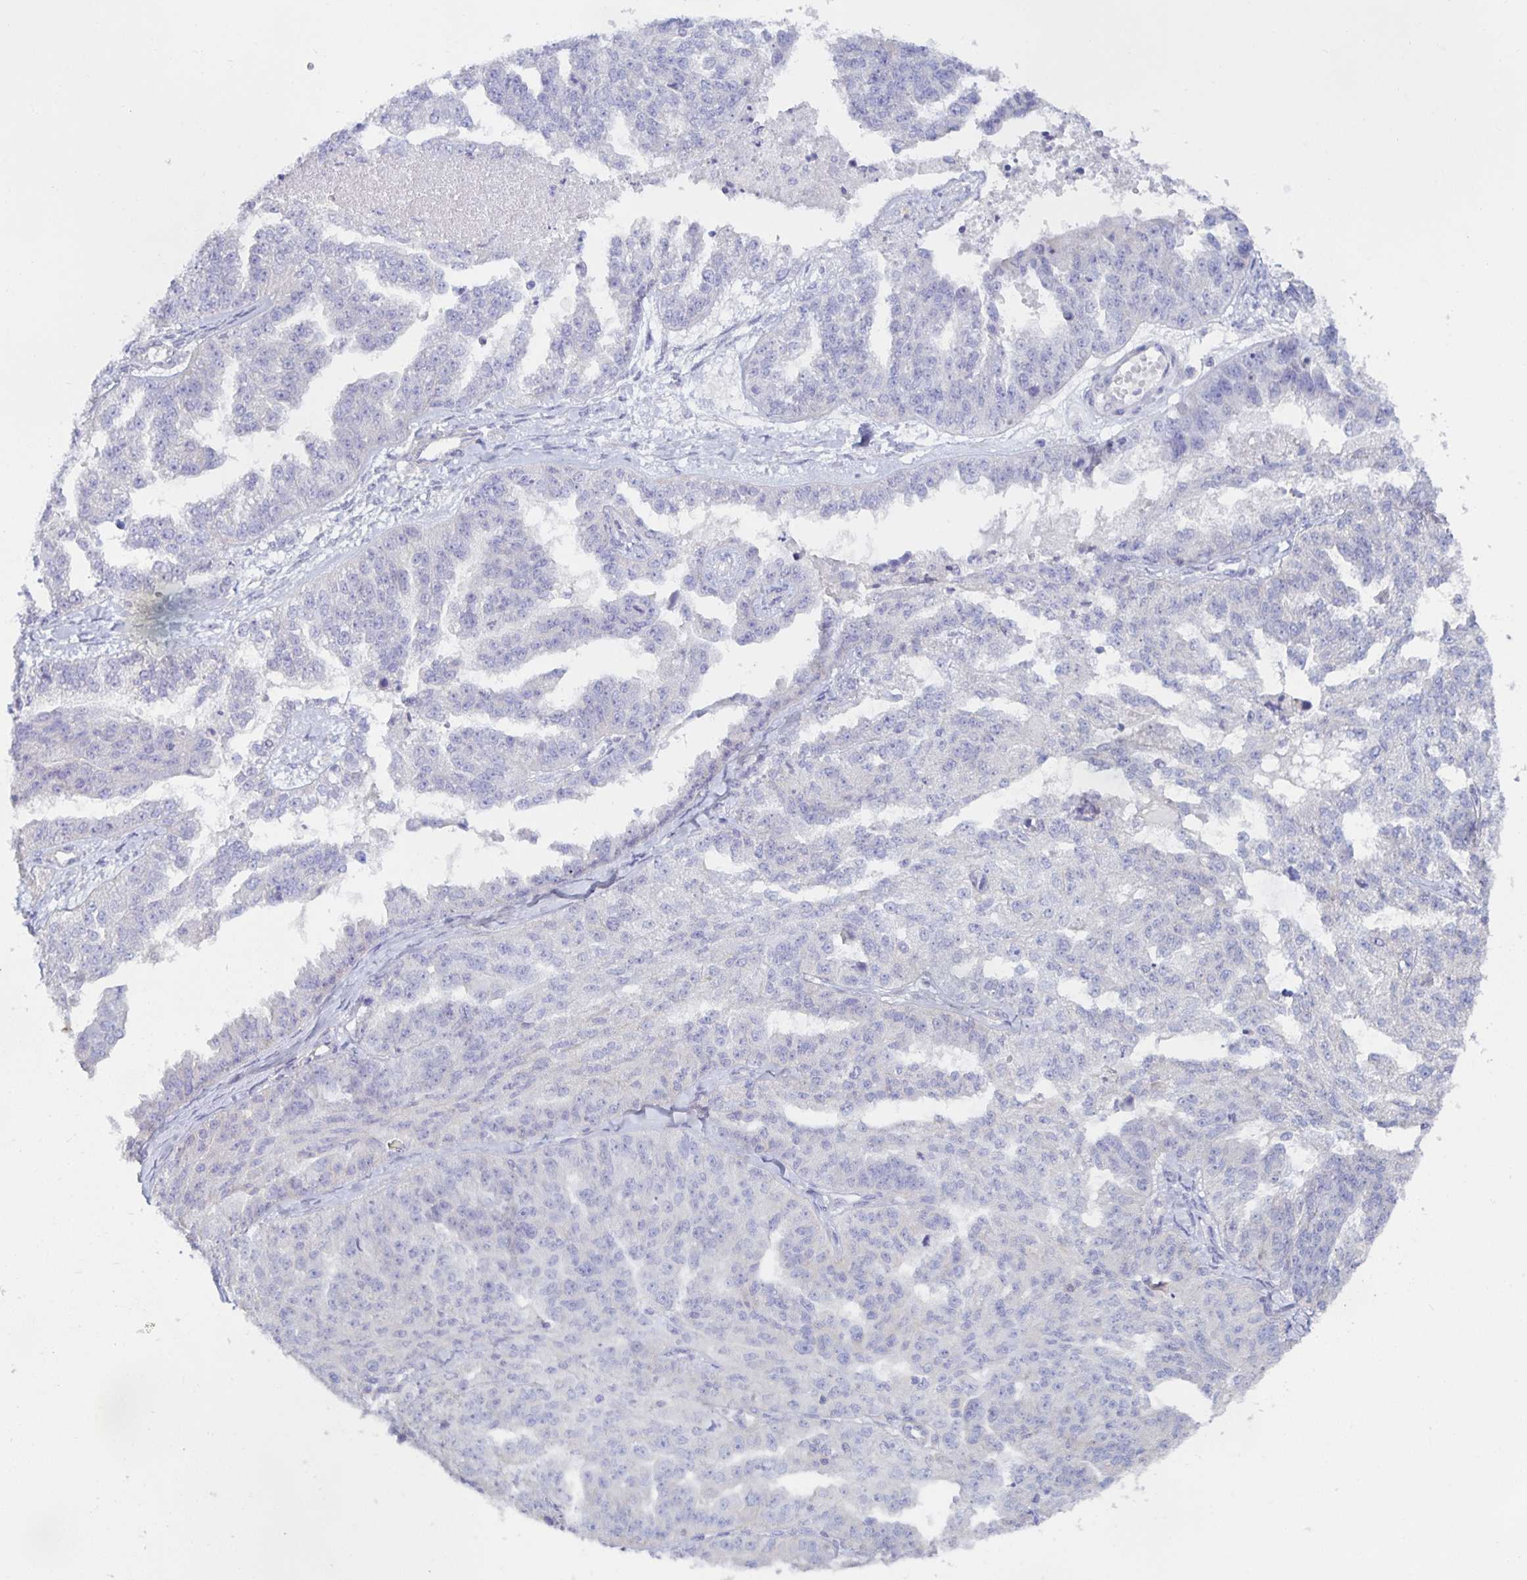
{"staining": {"intensity": "negative", "quantity": "none", "location": "none"}, "tissue": "ovarian cancer", "cell_type": "Tumor cells", "image_type": "cancer", "snomed": [{"axis": "morphology", "description": "Cystadenocarcinoma, serous, NOS"}, {"axis": "topography", "description": "Ovary"}], "caption": "IHC image of human ovarian cancer (serous cystadenocarcinoma) stained for a protein (brown), which exhibits no positivity in tumor cells. (DAB (3,3'-diaminobenzidine) immunohistochemistry with hematoxylin counter stain).", "gene": "METTL22", "patient": {"sex": "female", "age": 58}}